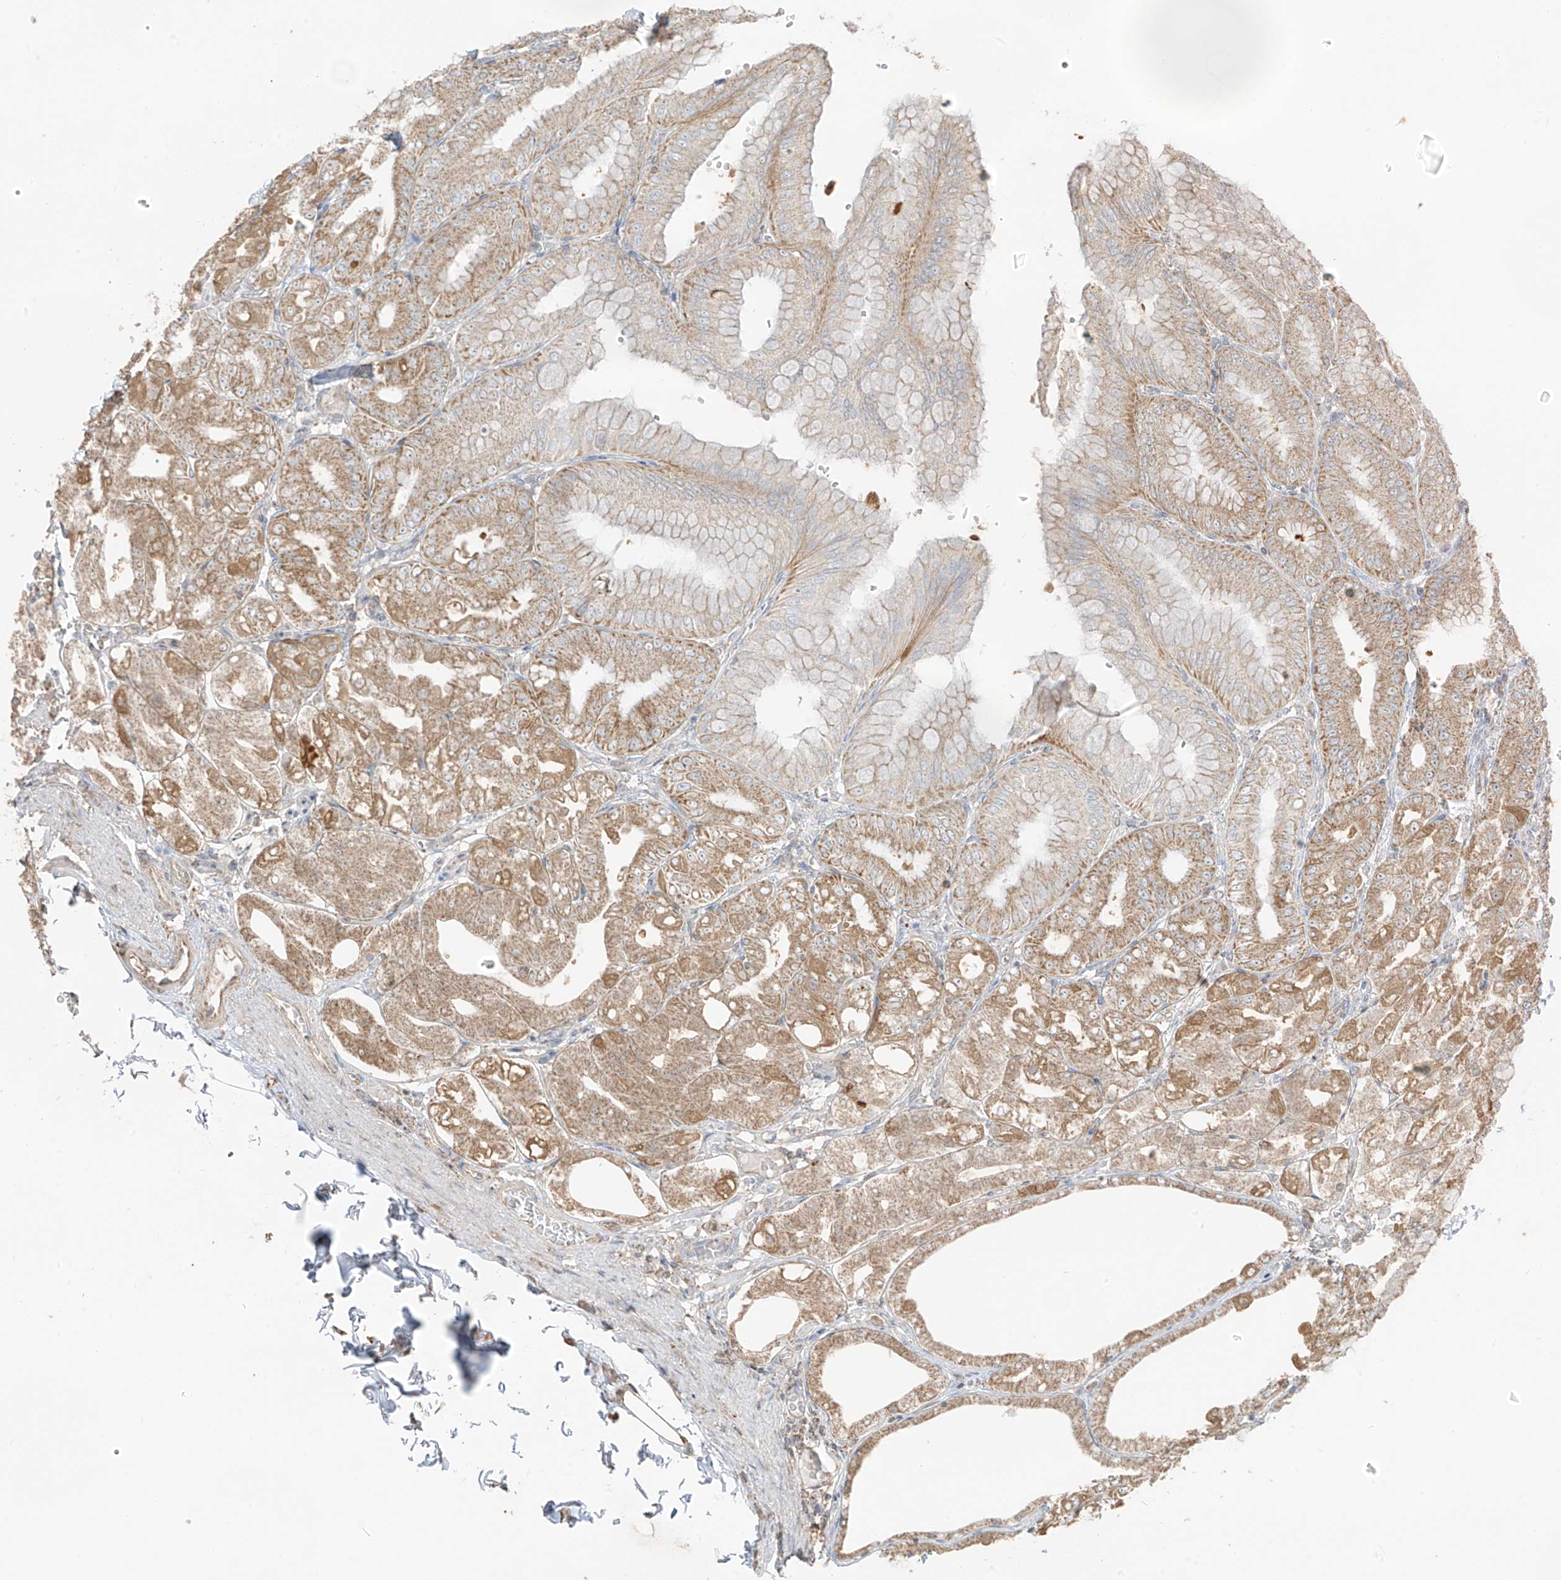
{"staining": {"intensity": "moderate", "quantity": "25%-75%", "location": "cytoplasmic/membranous"}, "tissue": "stomach", "cell_type": "Glandular cells", "image_type": "normal", "snomed": [{"axis": "morphology", "description": "Normal tissue, NOS"}, {"axis": "topography", "description": "Stomach, lower"}], "caption": "Brown immunohistochemical staining in normal stomach shows moderate cytoplasmic/membranous staining in approximately 25%-75% of glandular cells. (Stains: DAB (3,3'-diaminobenzidine) in brown, nuclei in blue, Microscopy: brightfield microscopy at high magnification).", "gene": "ETHE1", "patient": {"sex": "male", "age": 71}}